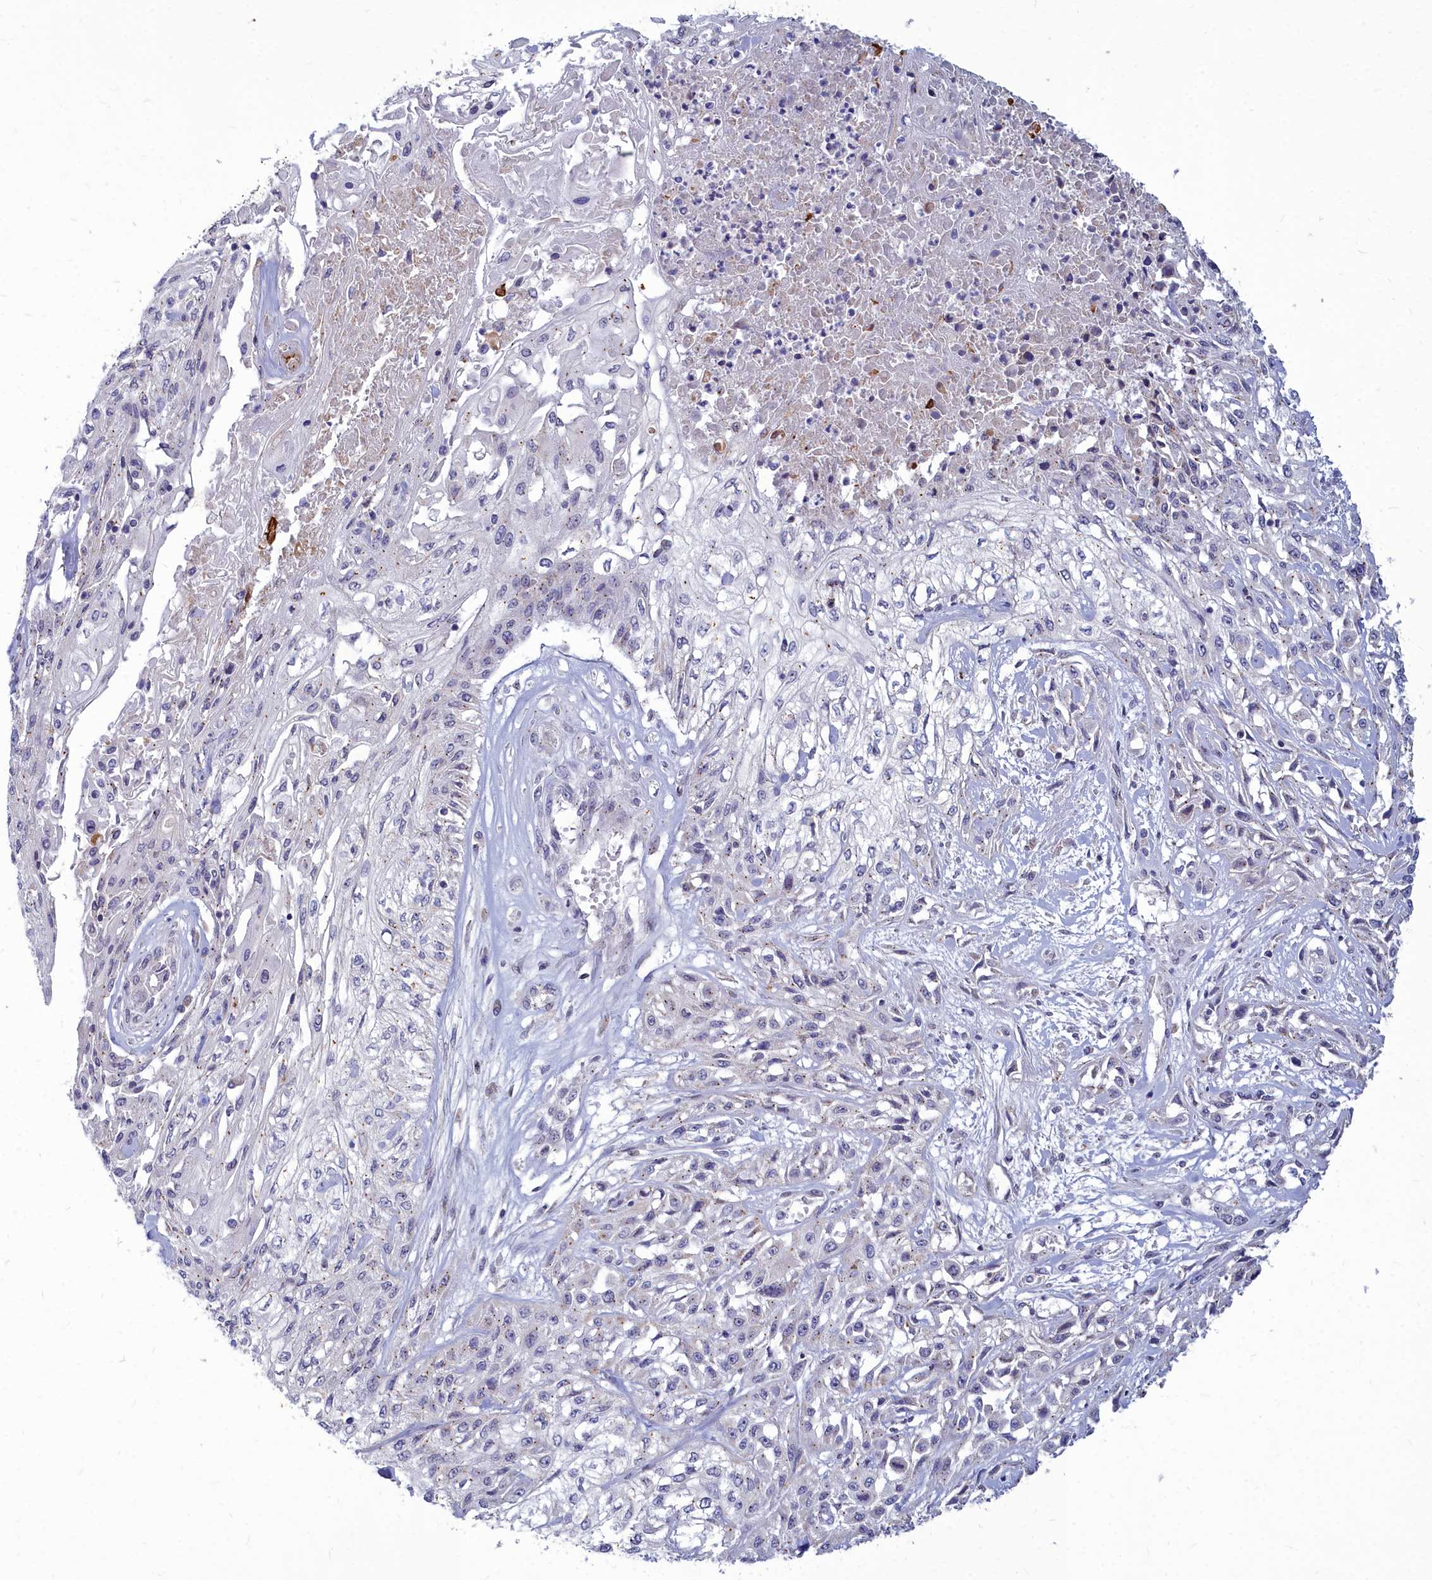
{"staining": {"intensity": "weak", "quantity": "<25%", "location": "cytoplasmic/membranous"}, "tissue": "skin cancer", "cell_type": "Tumor cells", "image_type": "cancer", "snomed": [{"axis": "morphology", "description": "Squamous cell carcinoma, NOS"}, {"axis": "morphology", "description": "Squamous cell carcinoma, metastatic, NOS"}, {"axis": "topography", "description": "Skin"}, {"axis": "topography", "description": "Lymph node"}], "caption": "Skin metastatic squamous cell carcinoma was stained to show a protein in brown. There is no significant expression in tumor cells. (Immunohistochemistry, brightfield microscopy, high magnification).", "gene": "NOXA1", "patient": {"sex": "male", "age": 75}}